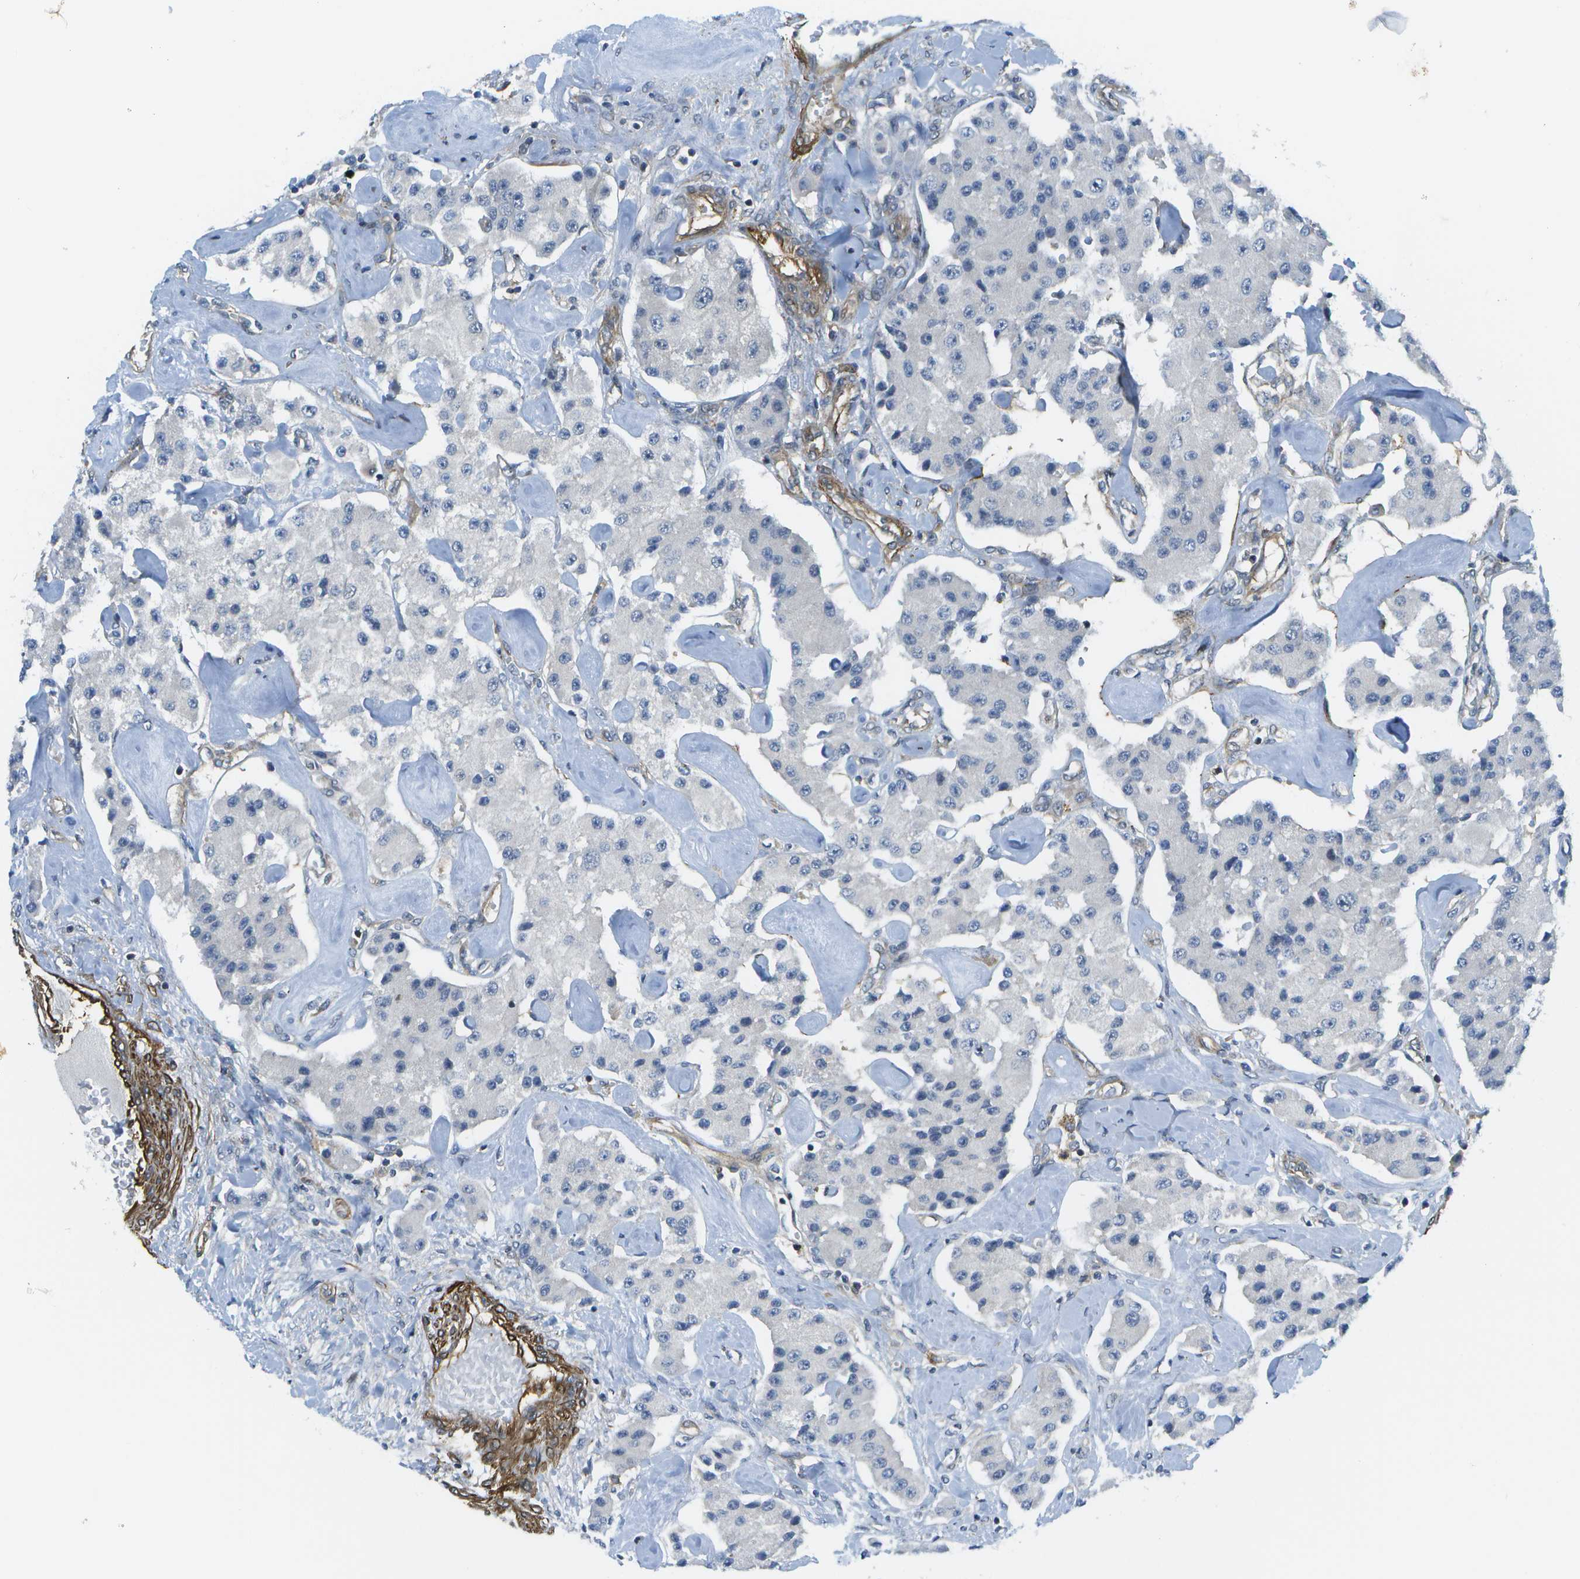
{"staining": {"intensity": "negative", "quantity": "none", "location": "none"}, "tissue": "carcinoid", "cell_type": "Tumor cells", "image_type": "cancer", "snomed": [{"axis": "morphology", "description": "Carcinoid, malignant, NOS"}, {"axis": "topography", "description": "Pancreas"}], "caption": "Human carcinoid stained for a protein using immunohistochemistry exhibits no positivity in tumor cells.", "gene": "KIAA0040", "patient": {"sex": "male", "age": 41}}